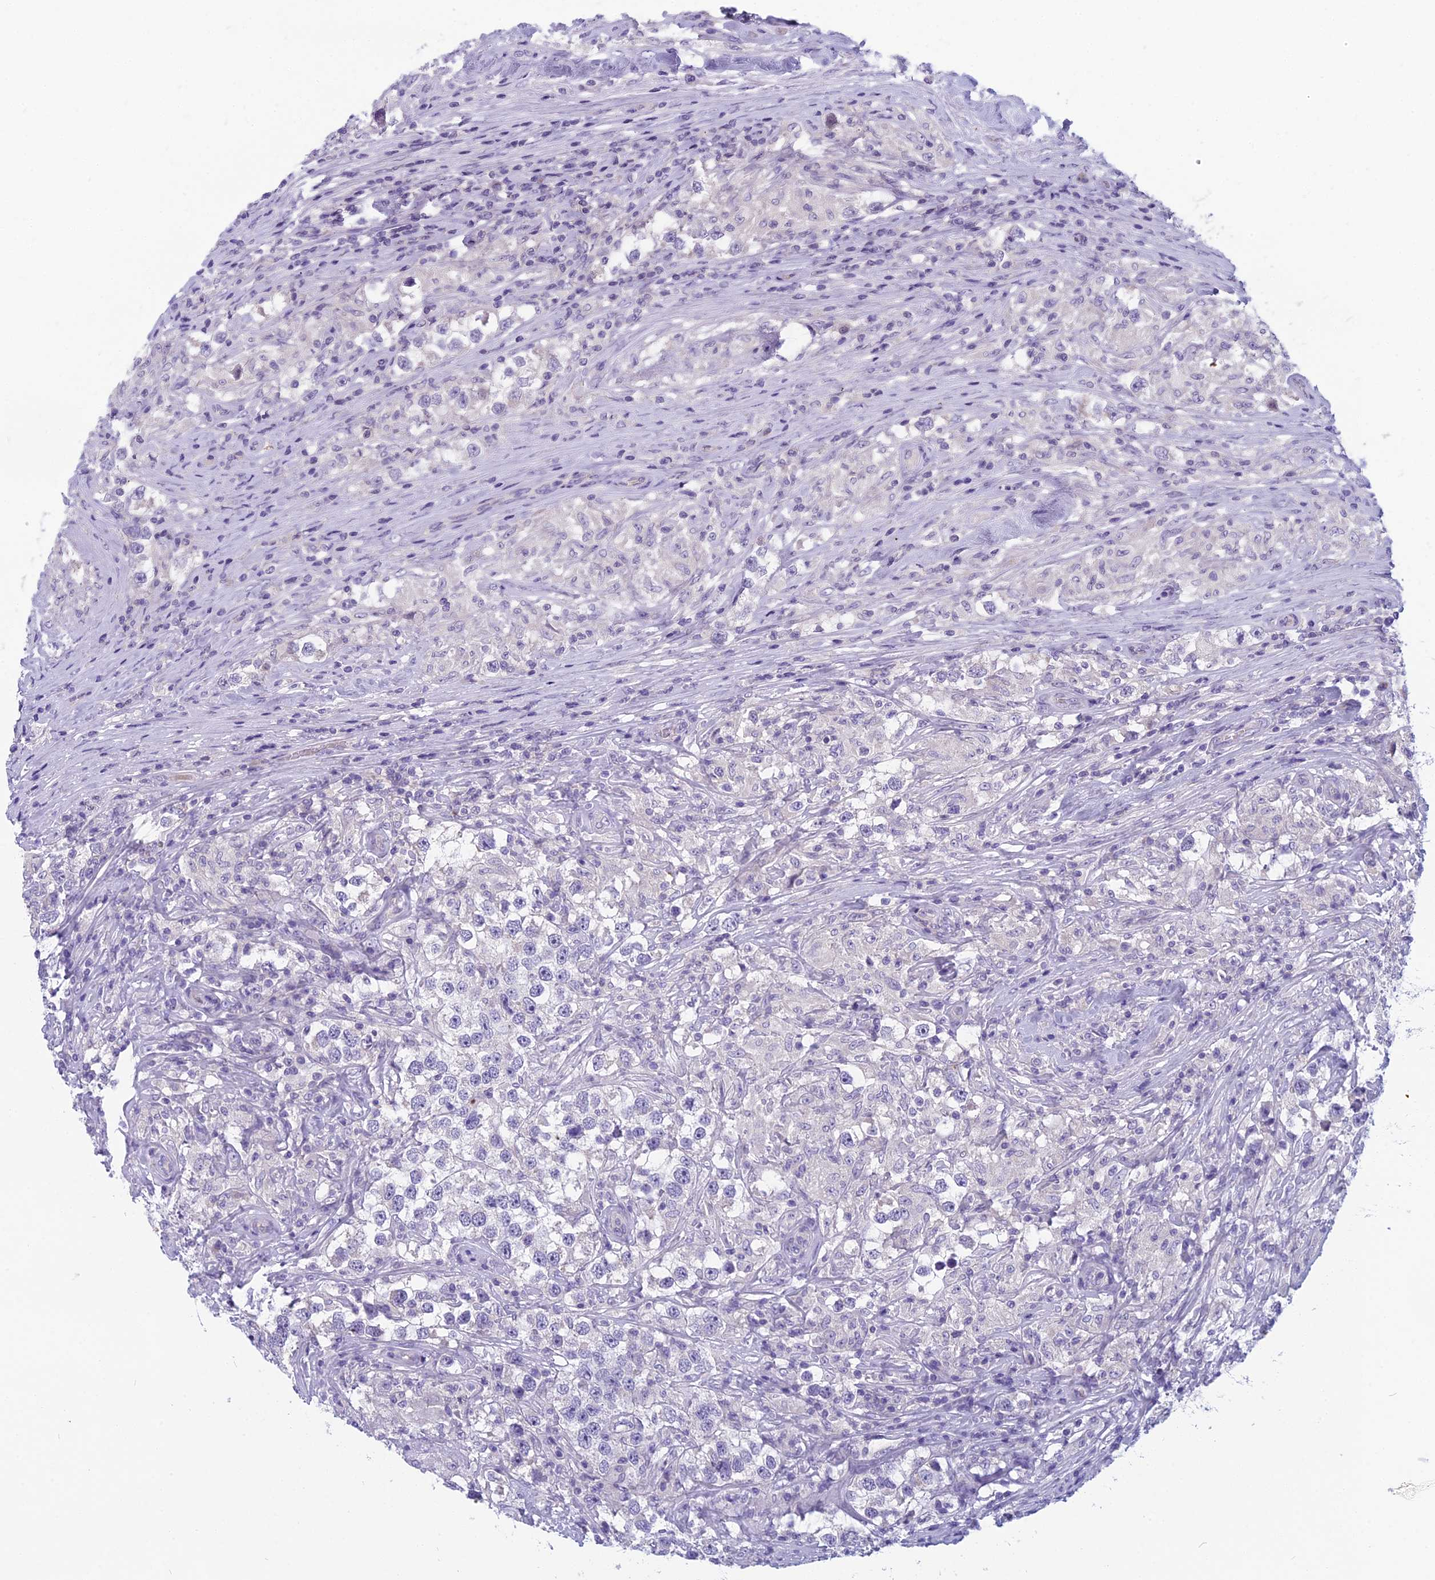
{"staining": {"intensity": "negative", "quantity": "none", "location": "none"}, "tissue": "testis cancer", "cell_type": "Tumor cells", "image_type": "cancer", "snomed": [{"axis": "morphology", "description": "Seminoma, NOS"}, {"axis": "topography", "description": "Testis"}], "caption": "This is a photomicrograph of immunohistochemistry (IHC) staining of testis cancer (seminoma), which shows no expression in tumor cells.", "gene": "RBM41", "patient": {"sex": "male", "age": 46}}